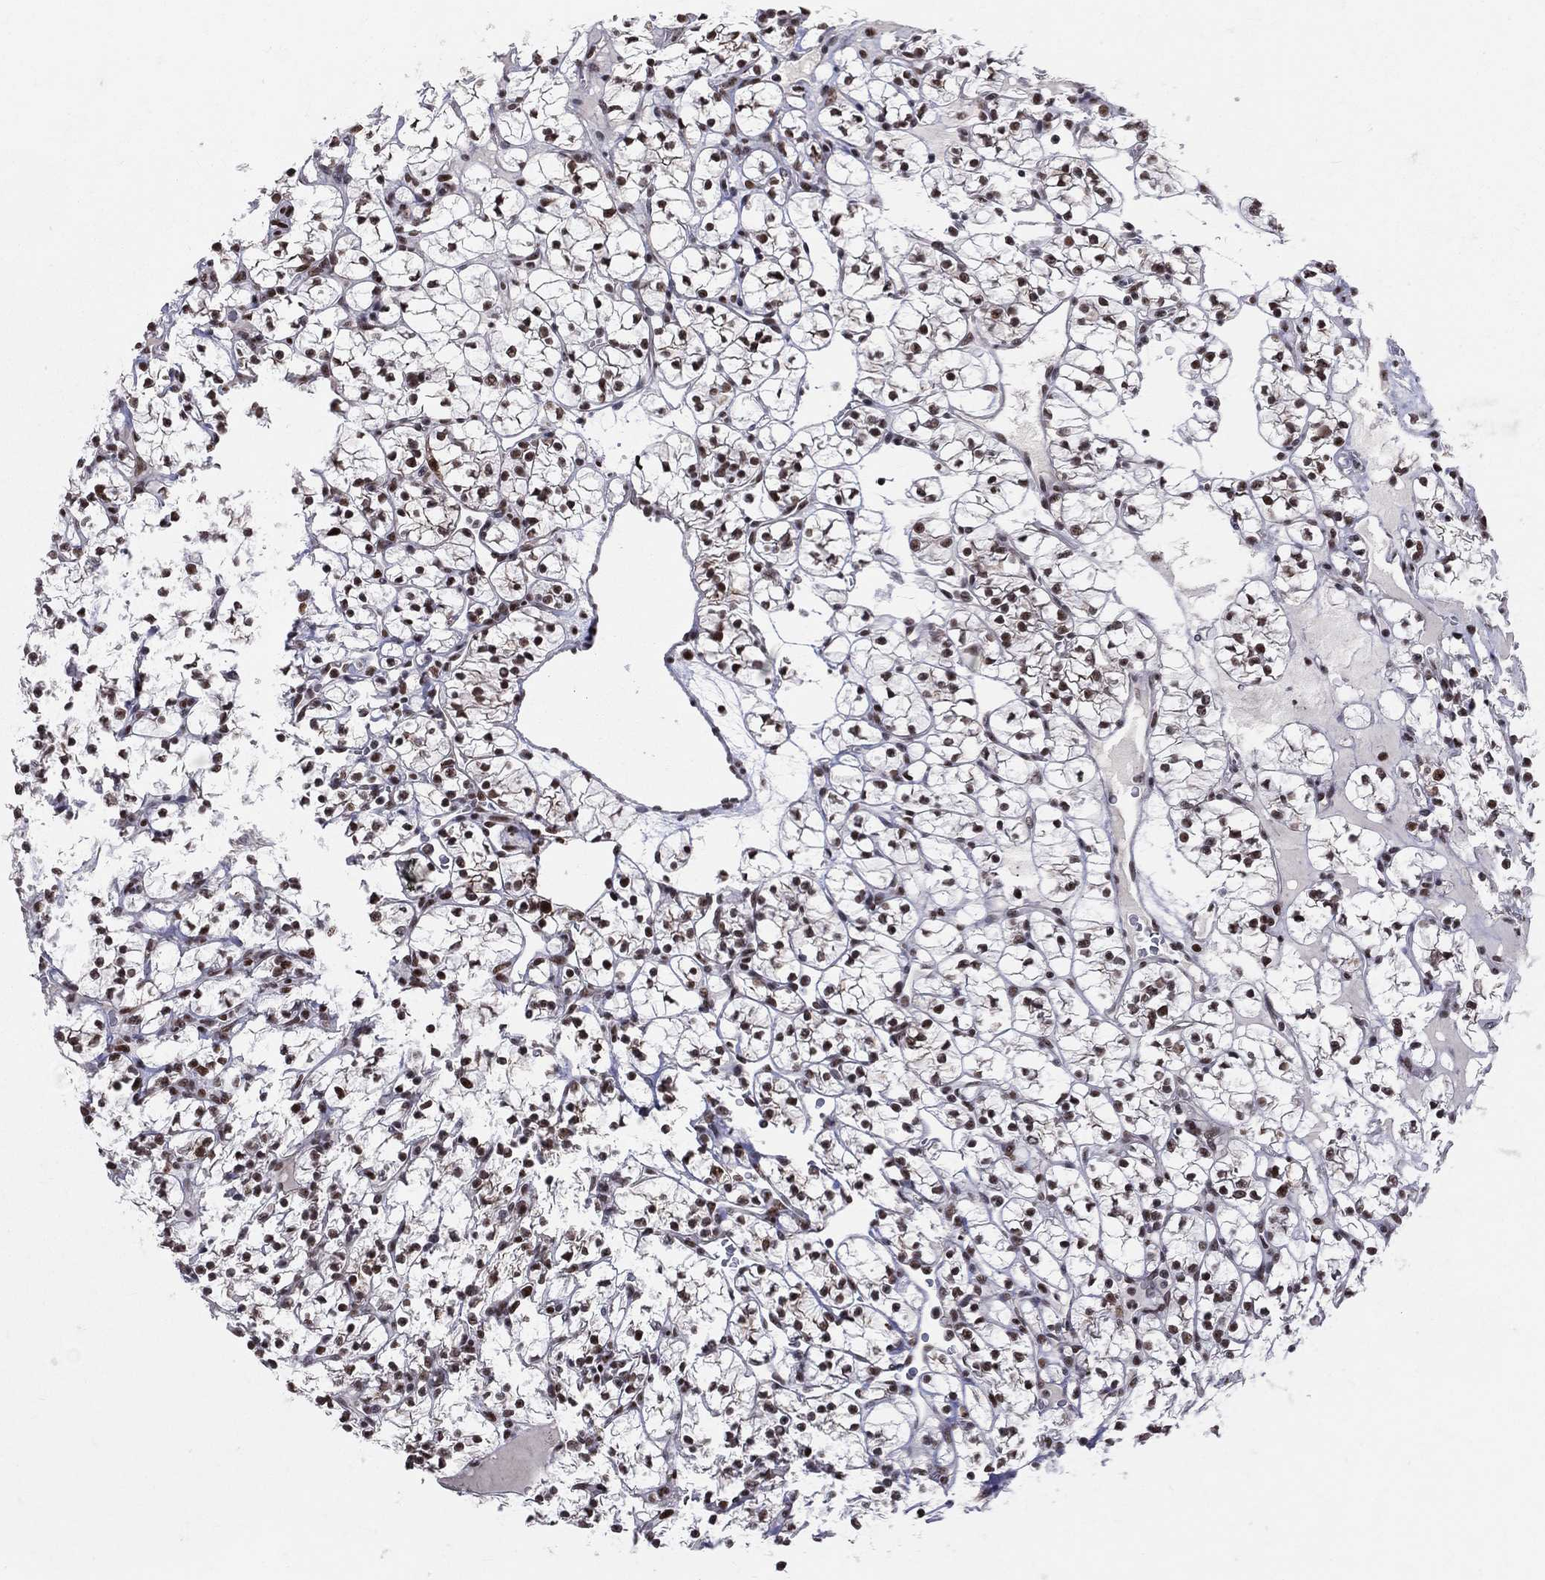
{"staining": {"intensity": "strong", "quantity": ">75%", "location": "nuclear"}, "tissue": "renal cancer", "cell_type": "Tumor cells", "image_type": "cancer", "snomed": [{"axis": "morphology", "description": "Adenocarcinoma, NOS"}, {"axis": "topography", "description": "Kidney"}], "caption": "Protein analysis of renal cancer tissue demonstrates strong nuclear expression in approximately >75% of tumor cells.", "gene": "CDK7", "patient": {"sex": "female", "age": 89}}